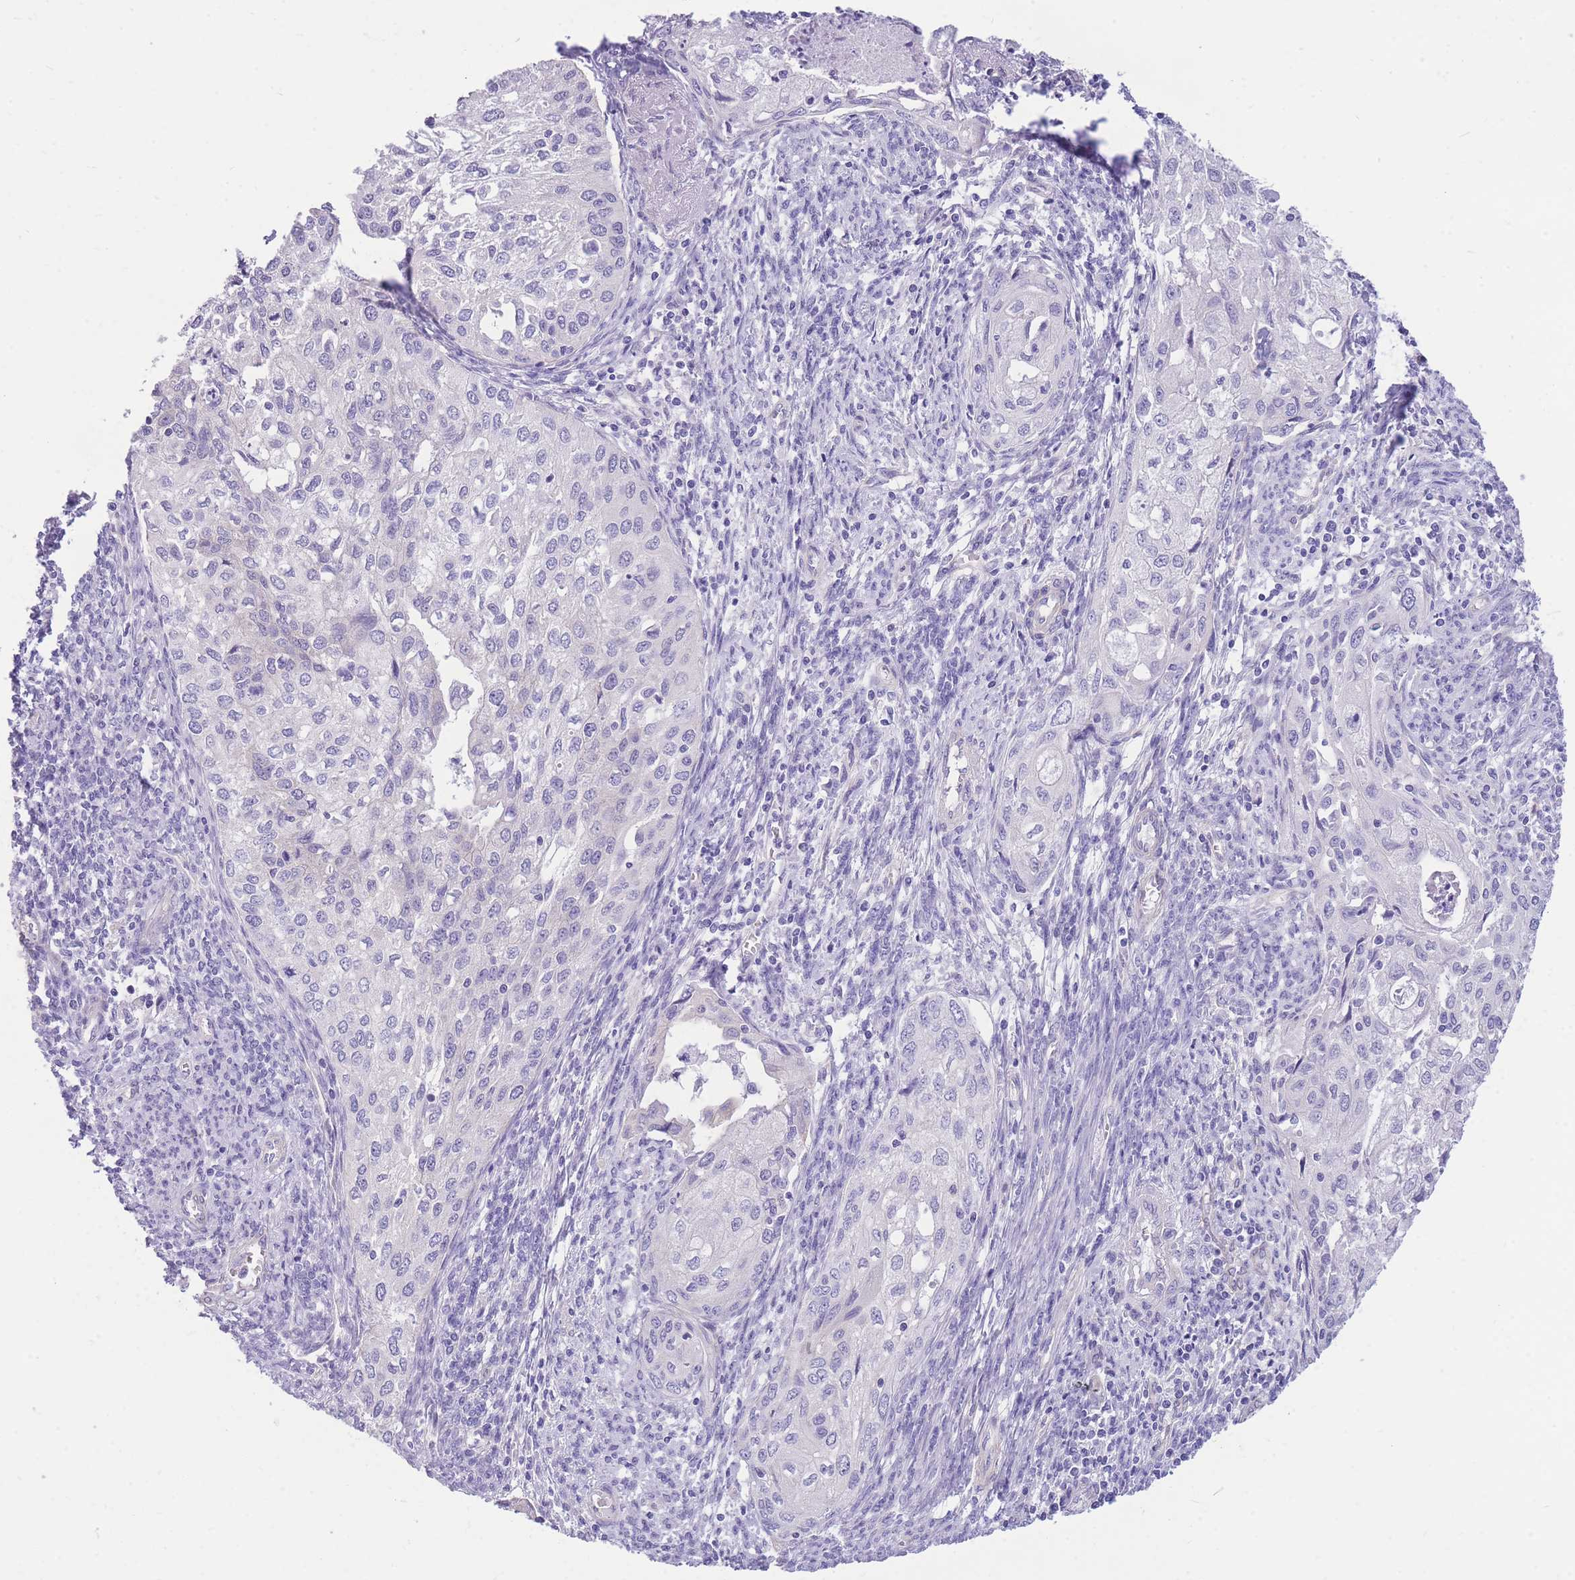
{"staining": {"intensity": "negative", "quantity": "none", "location": "none"}, "tissue": "cervical cancer", "cell_type": "Tumor cells", "image_type": "cancer", "snomed": [{"axis": "morphology", "description": "Squamous cell carcinoma, NOS"}, {"axis": "topography", "description": "Cervix"}], "caption": "Tumor cells are negative for brown protein staining in cervical squamous cell carcinoma. Brightfield microscopy of IHC stained with DAB (brown) and hematoxylin (blue), captured at high magnification.", "gene": "ZNF311", "patient": {"sex": "female", "age": 67}}